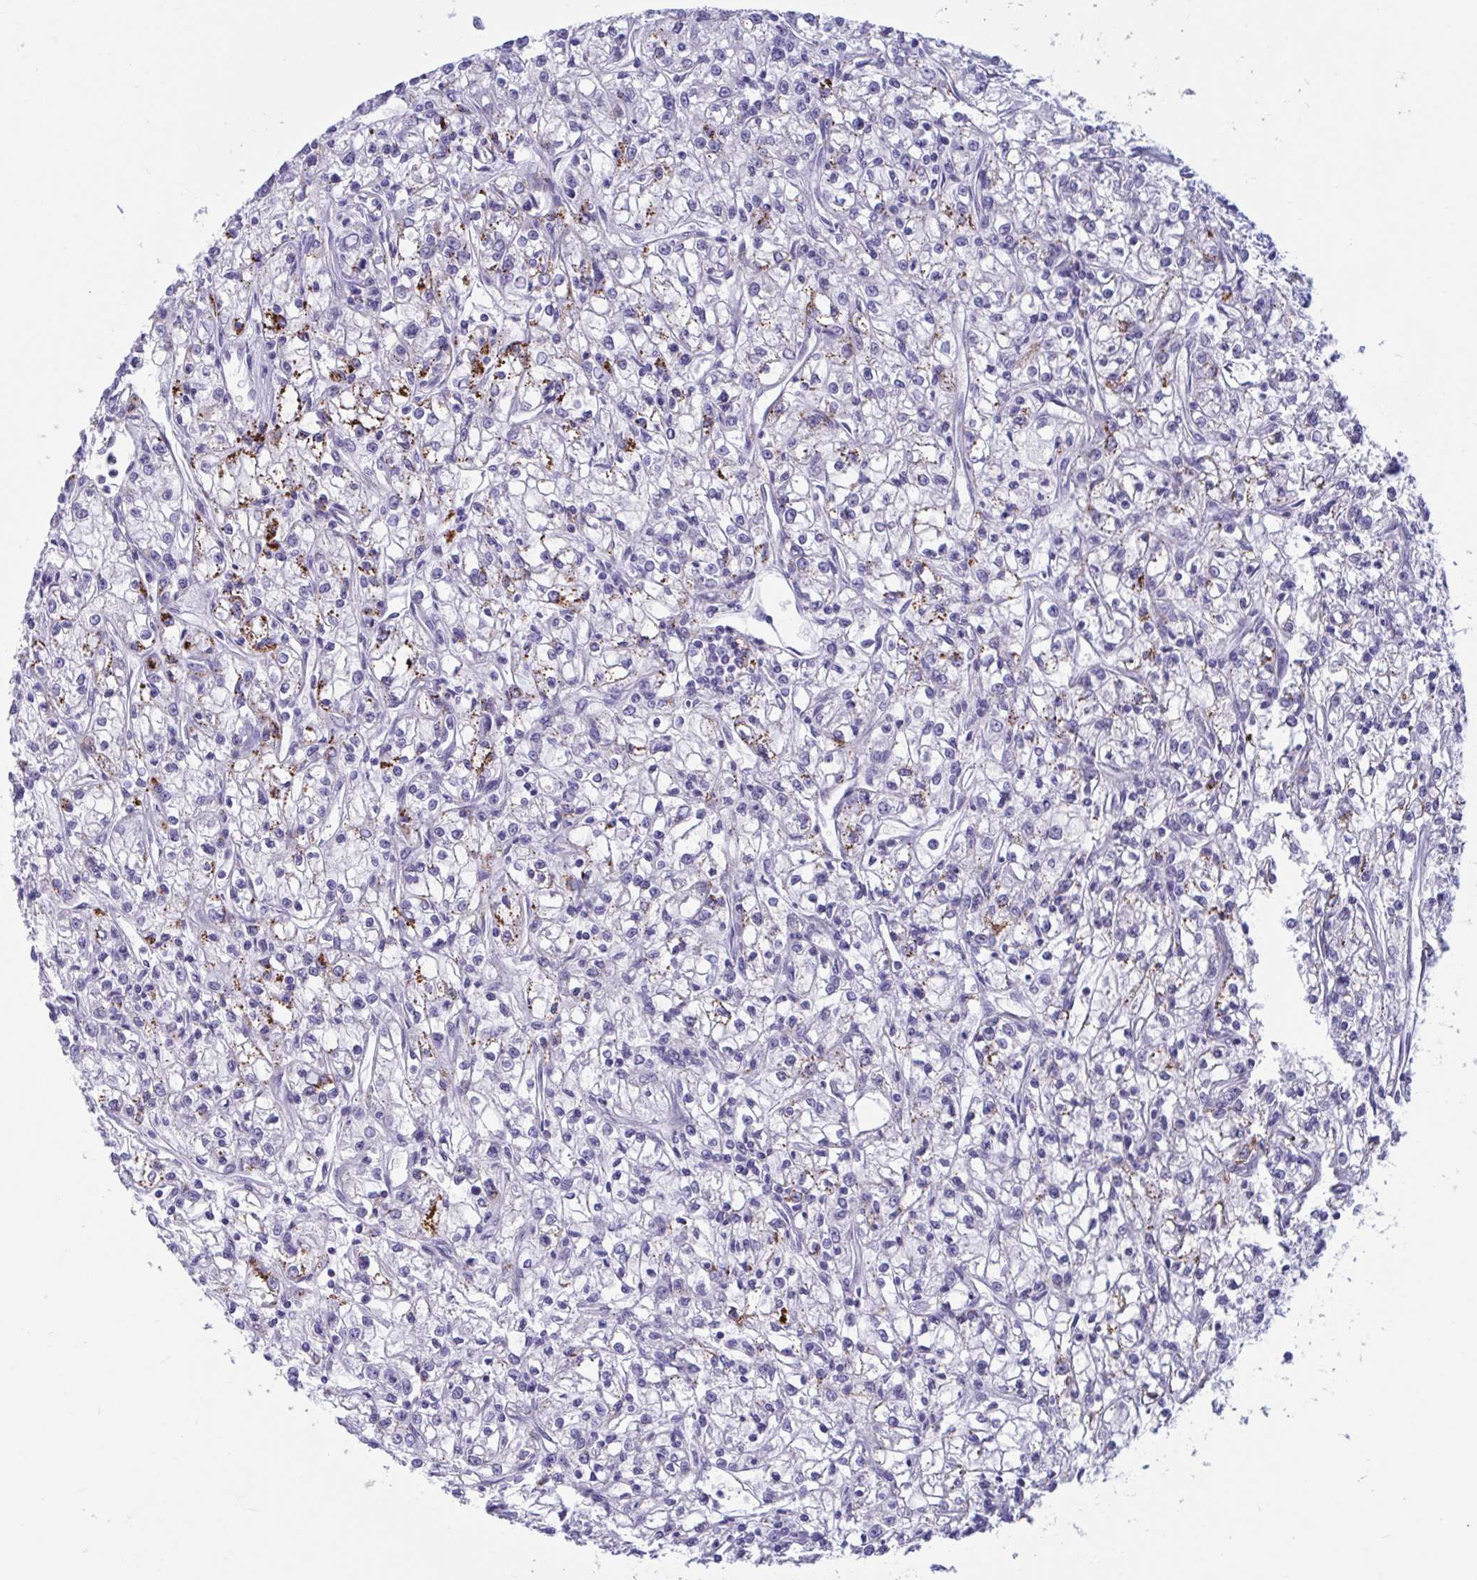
{"staining": {"intensity": "negative", "quantity": "none", "location": "none"}, "tissue": "renal cancer", "cell_type": "Tumor cells", "image_type": "cancer", "snomed": [{"axis": "morphology", "description": "Adenocarcinoma, NOS"}, {"axis": "topography", "description": "Kidney"}], "caption": "A photomicrograph of human adenocarcinoma (renal) is negative for staining in tumor cells.", "gene": "OXLD1", "patient": {"sex": "female", "age": 59}}